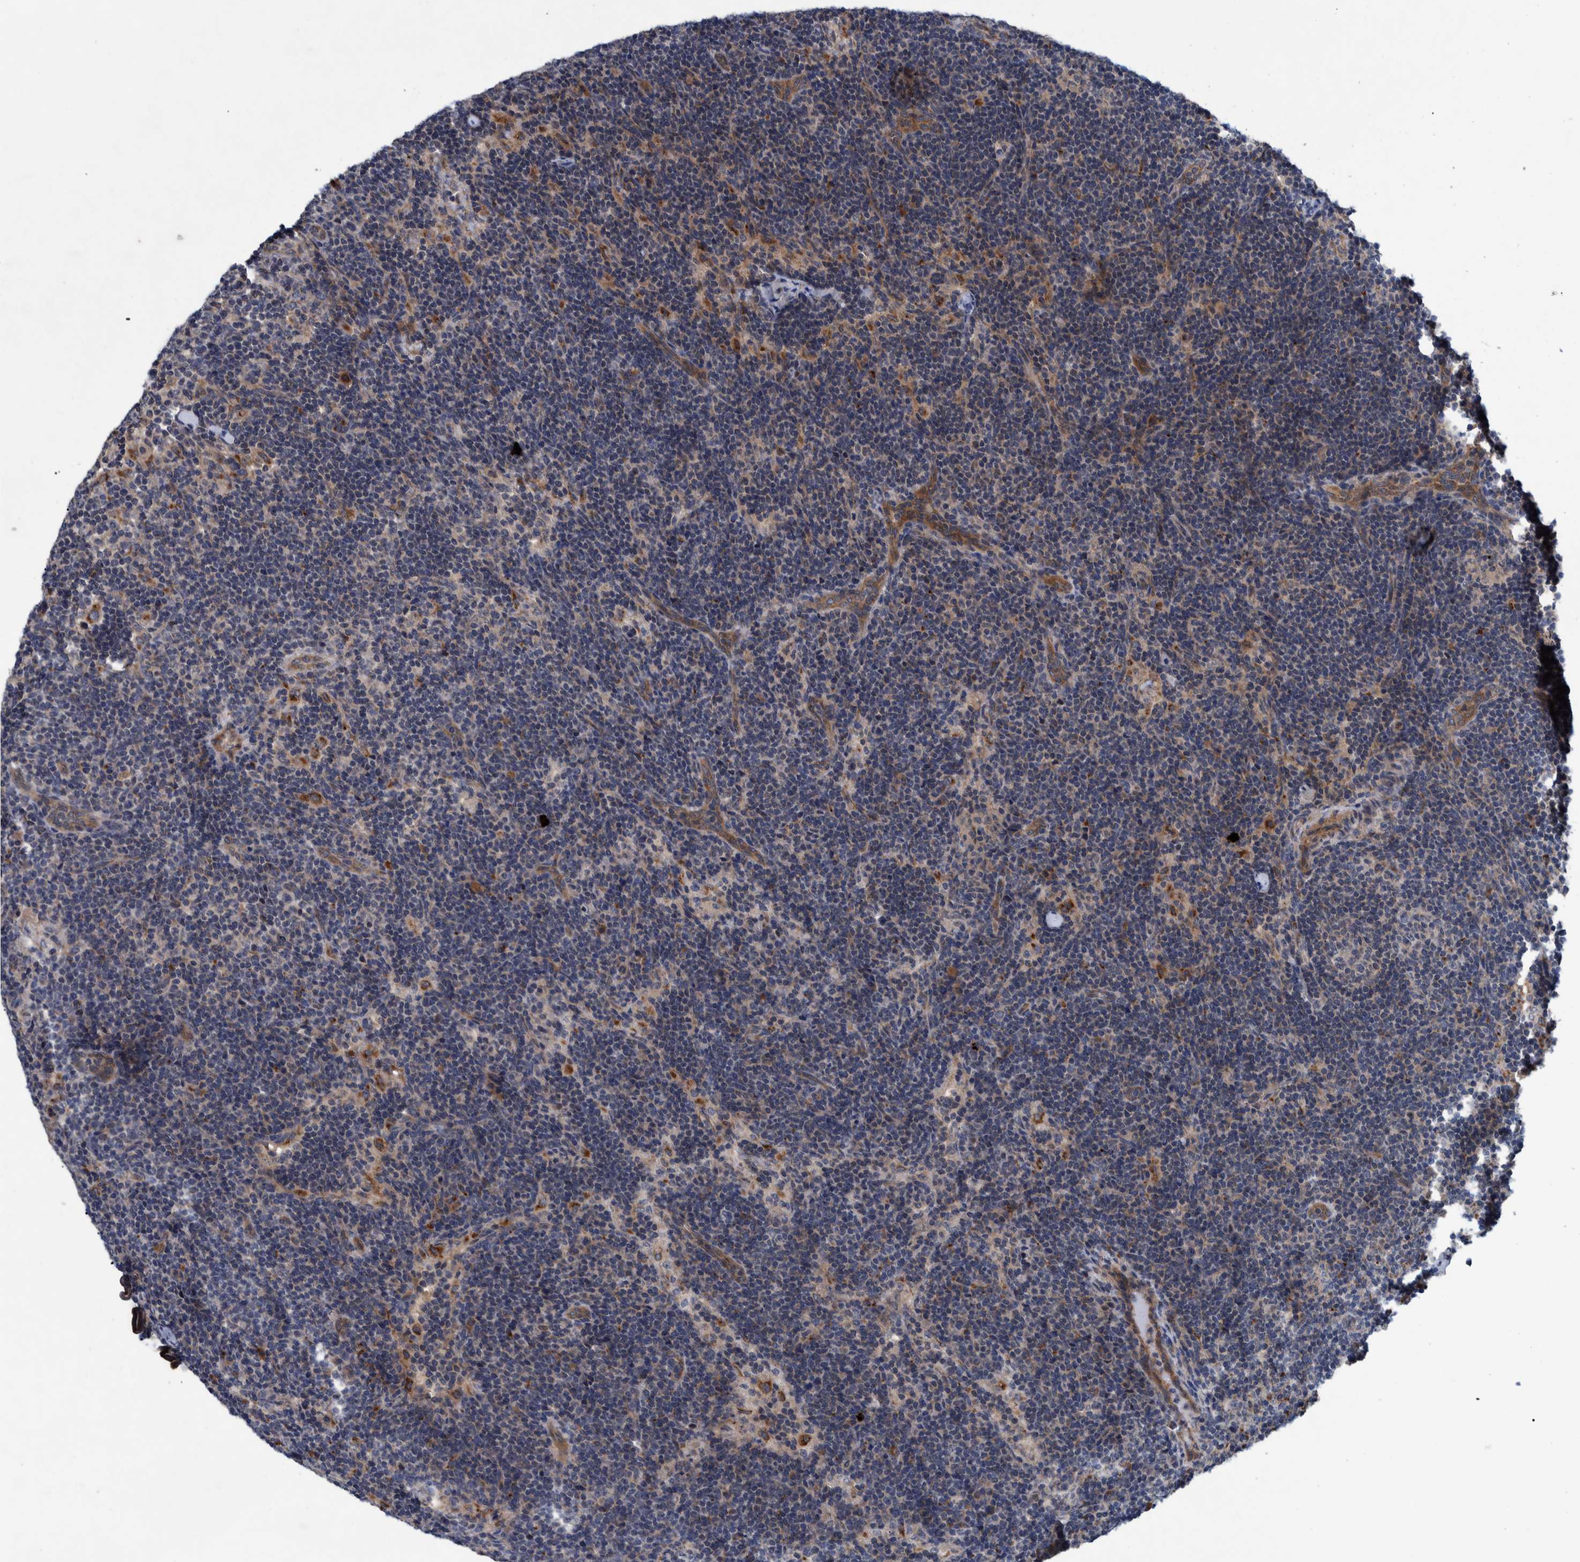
{"staining": {"intensity": "weak", "quantity": "25%-75%", "location": "cytoplasmic/membranous,nuclear"}, "tissue": "lymph node", "cell_type": "Germinal center cells", "image_type": "normal", "snomed": [{"axis": "morphology", "description": "Normal tissue, NOS"}, {"axis": "topography", "description": "Lymph node"}], "caption": "Germinal center cells demonstrate weak cytoplasmic/membranous,nuclear positivity in about 25%-75% of cells in normal lymph node.", "gene": "ITIH3", "patient": {"sex": "female", "age": 22}}